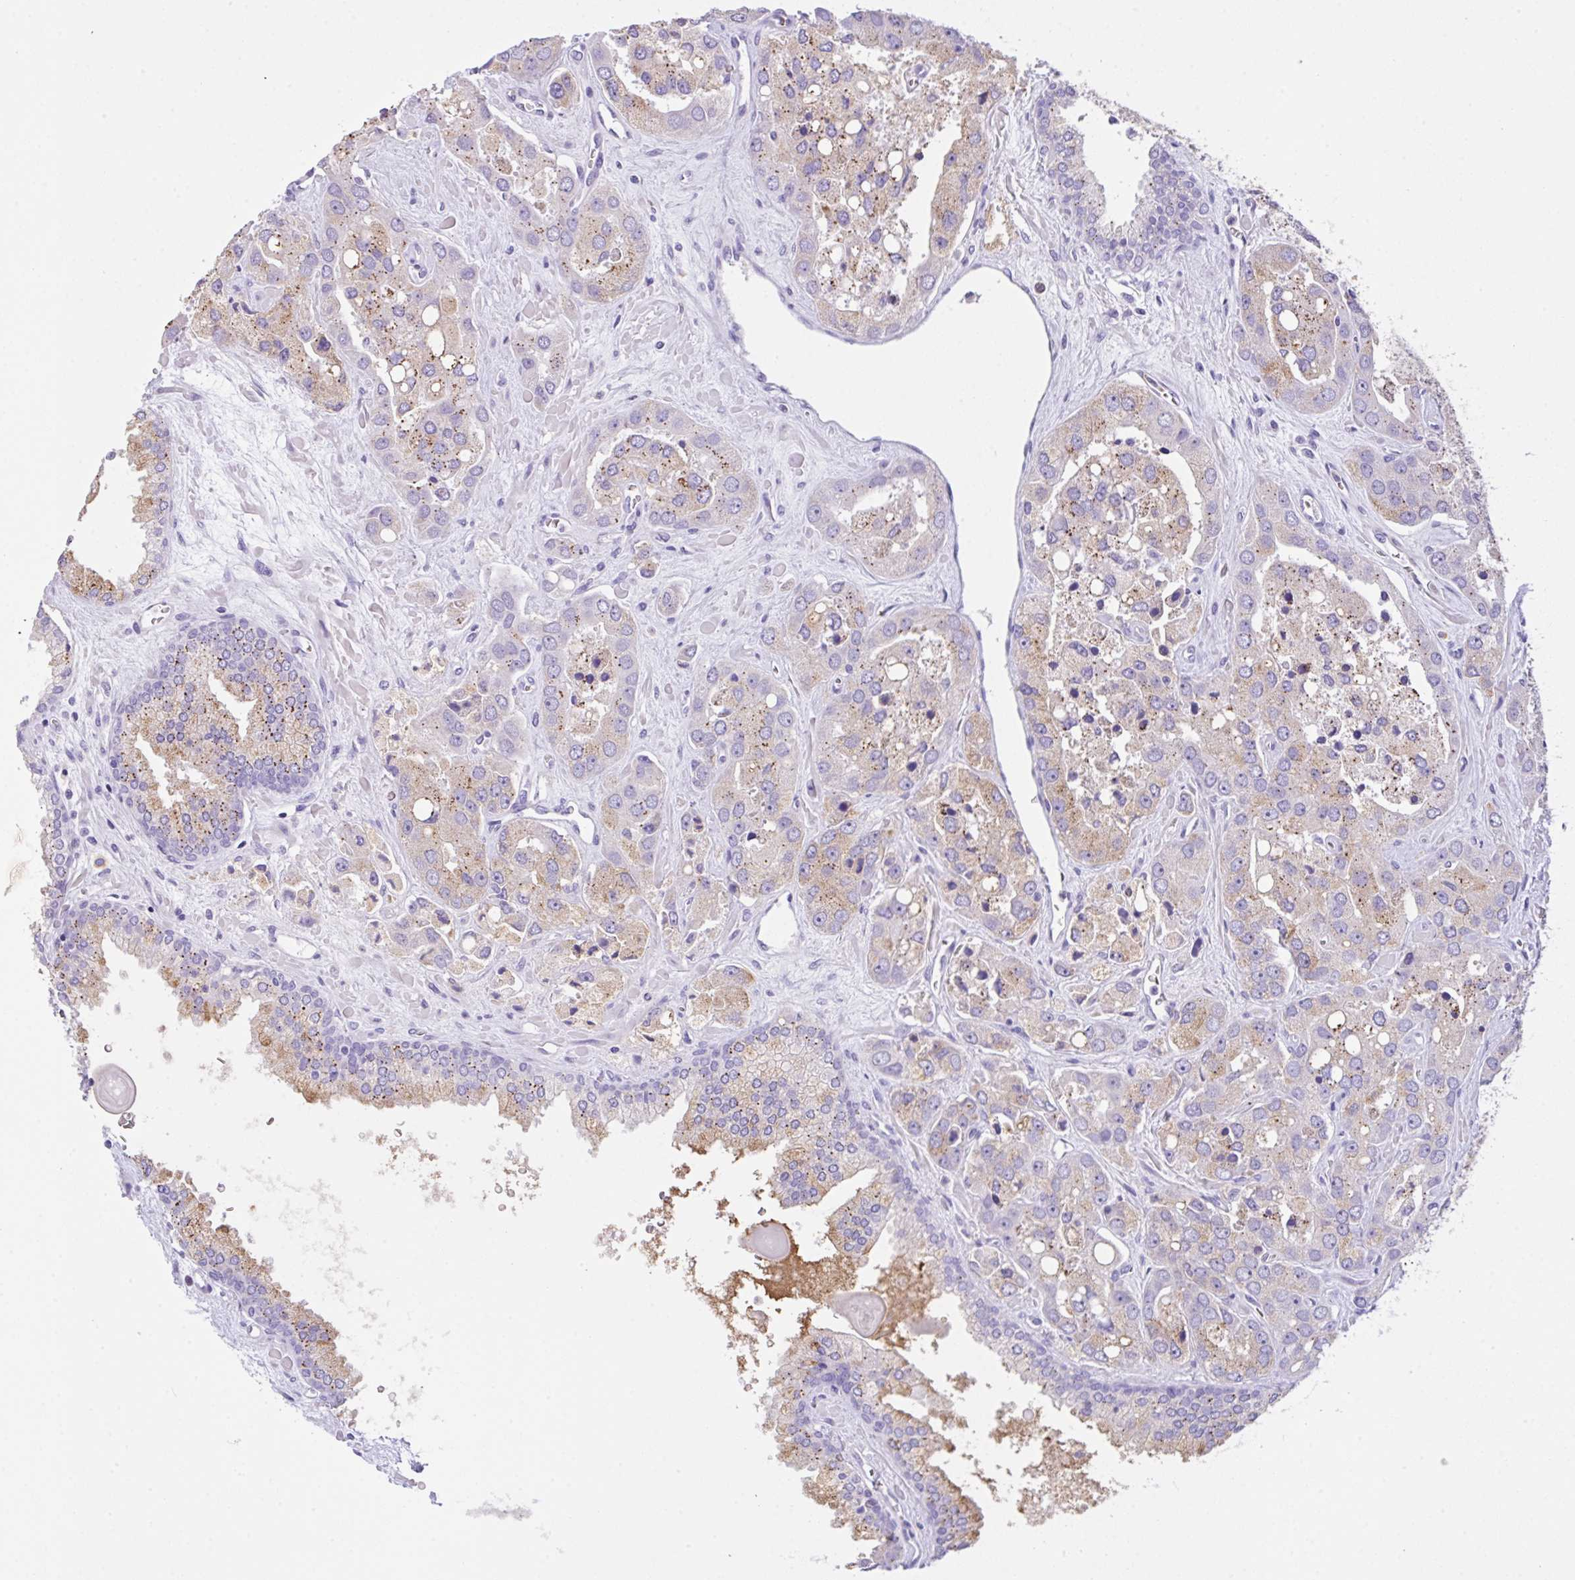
{"staining": {"intensity": "moderate", "quantity": ">75%", "location": "cytoplasmic/membranous"}, "tissue": "prostate cancer", "cell_type": "Tumor cells", "image_type": "cancer", "snomed": [{"axis": "morphology", "description": "Normal tissue, NOS"}, {"axis": "morphology", "description": "Adenocarcinoma, High grade"}, {"axis": "topography", "description": "Prostate"}, {"axis": "topography", "description": "Peripheral nerve tissue"}], "caption": "This is a micrograph of immunohistochemistry staining of prostate cancer (adenocarcinoma (high-grade)), which shows moderate positivity in the cytoplasmic/membranous of tumor cells.", "gene": "CST11", "patient": {"sex": "male", "age": 68}}